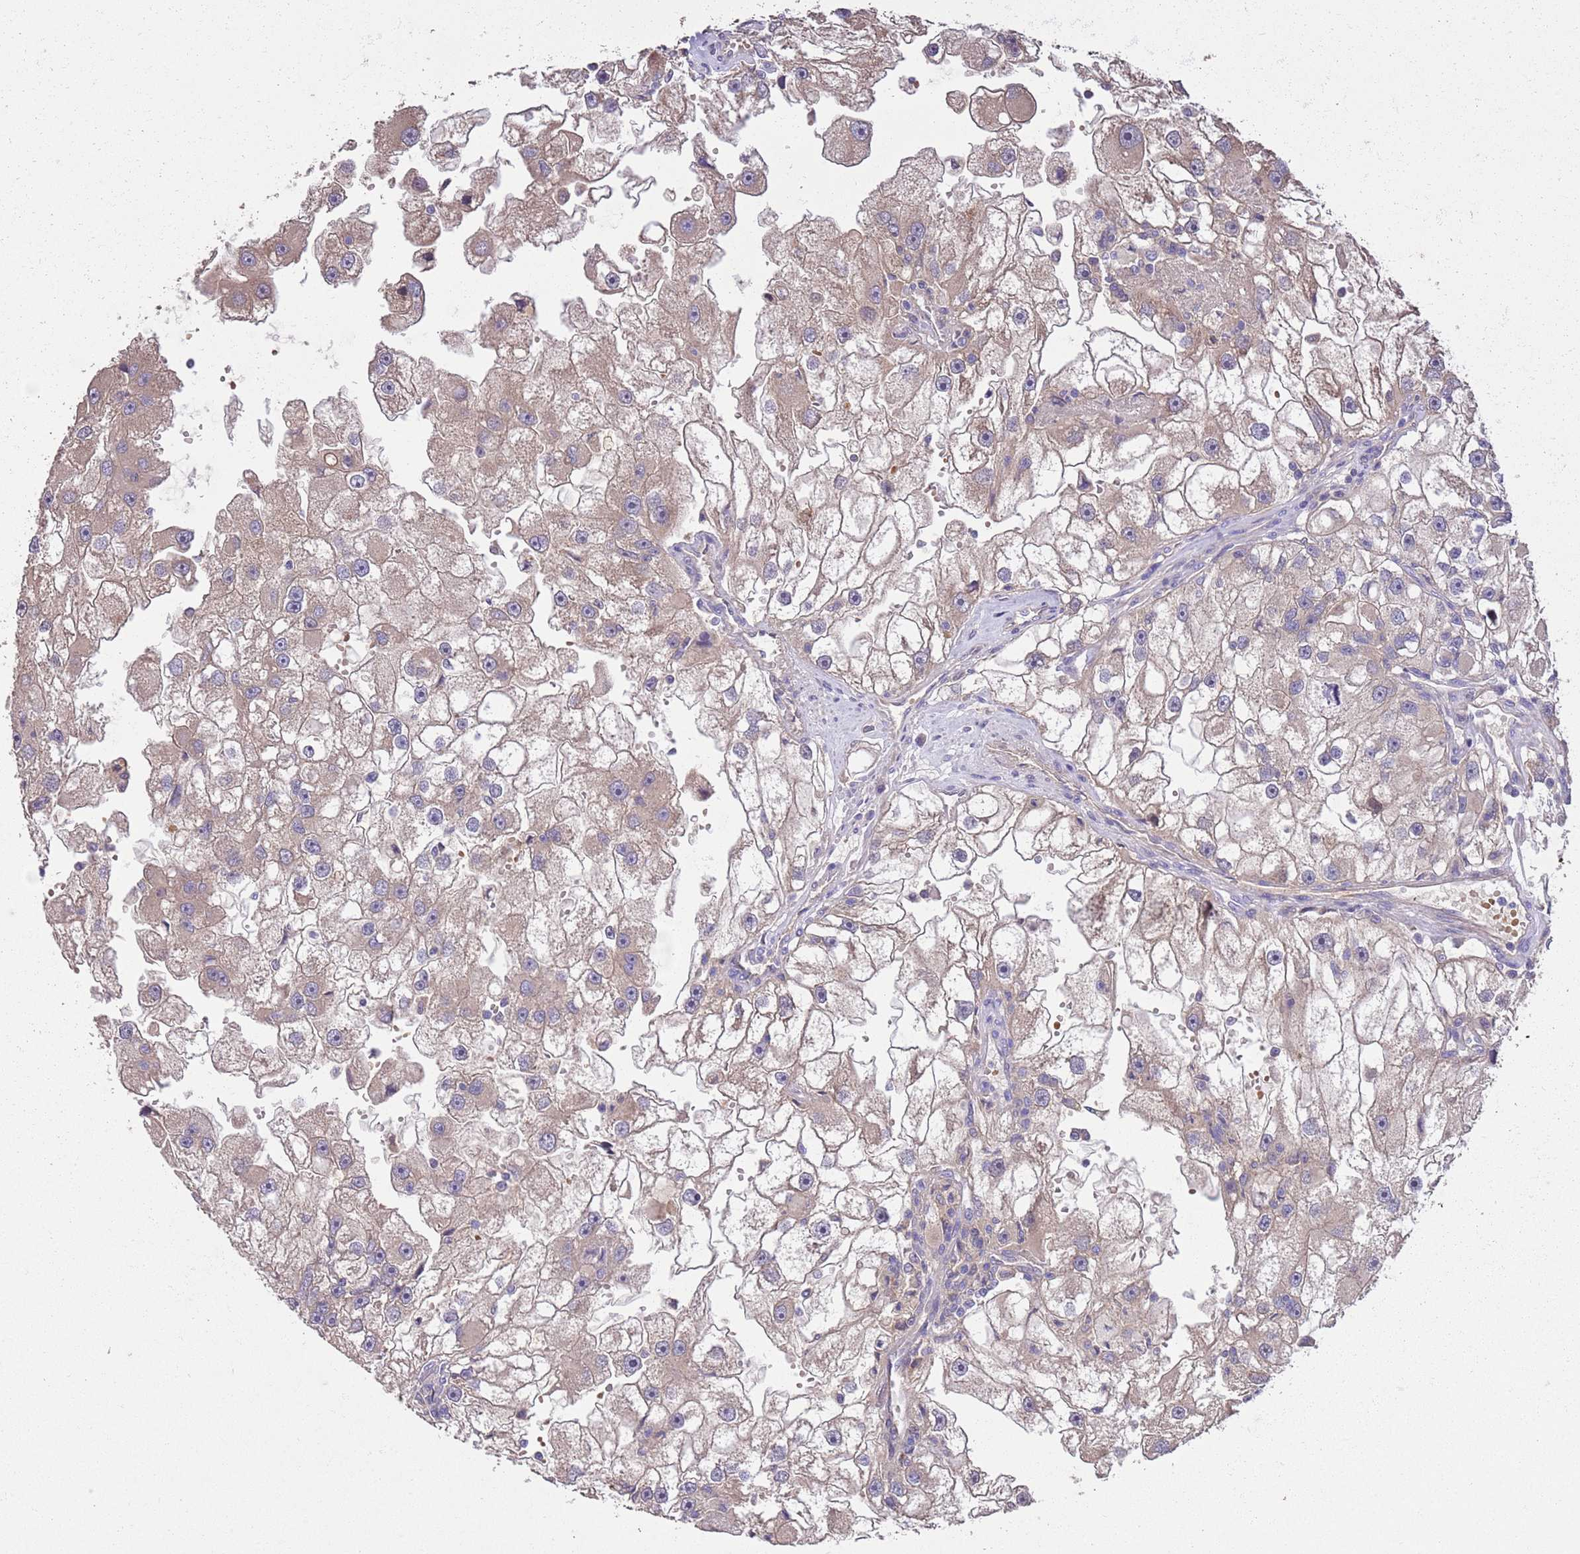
{"staining": {"intensity": "weak", "quantity": "25%-75%", "location": "cytoplasmic/membranous"}, "tissue": "renal cancer", "cell_type": "Tumor cells", "image_type": "cancer", "snomed": [{"axis": "morphology", "description": "Adenocarcinoma, NOS"}, {"axis": "topography", "description": "Kidney"}], "caption": "An image of human renal cancer (adenocarcinoma) stained for a protein reveals weak cytoplasmic/membranous brown staining in tumor cells.", "gene": "FAM89B", "patient": {"sex": "male", "age": 63}}